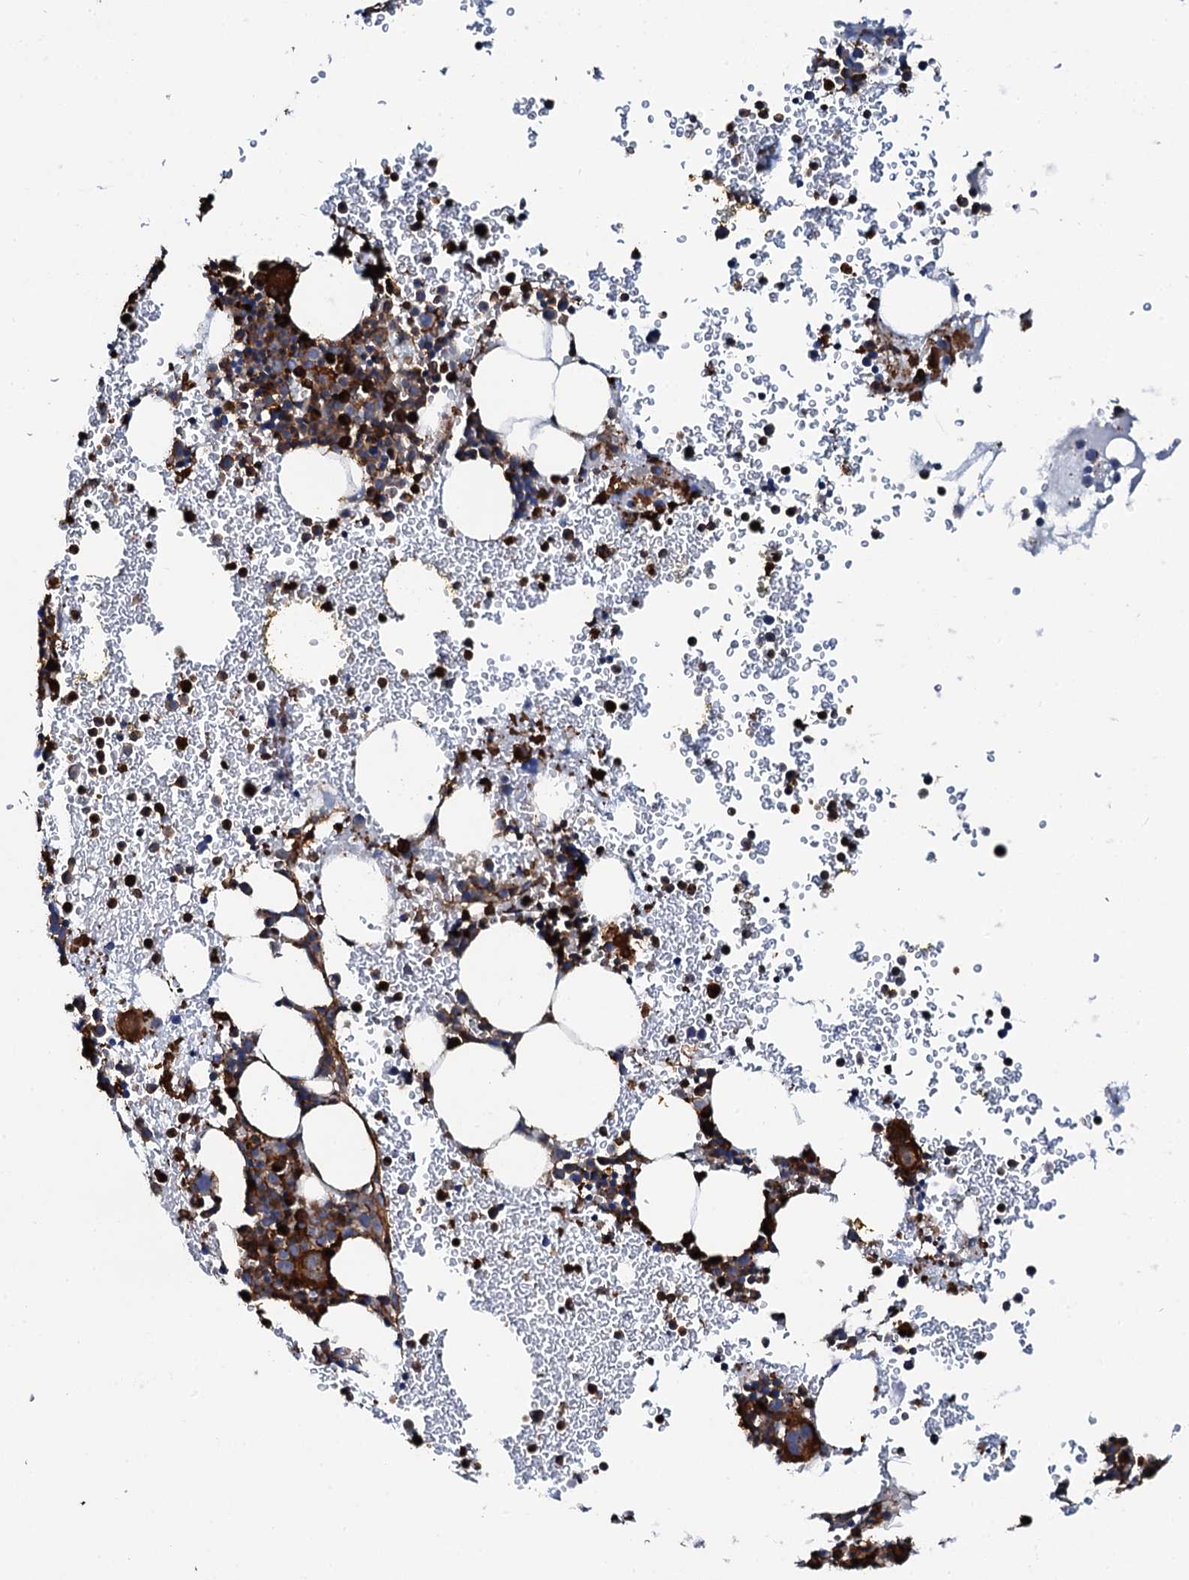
{"staining": {"intensity": "strong", "quantity": ">75%", "location": "cytoplasmic/membranous"}, "tissue": "bone marrow", "cell_type": "Hematopoietic cells", "image_type": "normal", "snomed": [{"axis": "morphology", "description": "Normal tissue, NOS"}, {"axis": "topography", "description": "Bone marrow"}], "caption": "A high amount of strong cytoplasmic/membranous staining is identified in about >75% of hematopoietic cells in normal bone marrow.", "gene": "INTS10", "patient": {"sex": "female", "age": 76}}